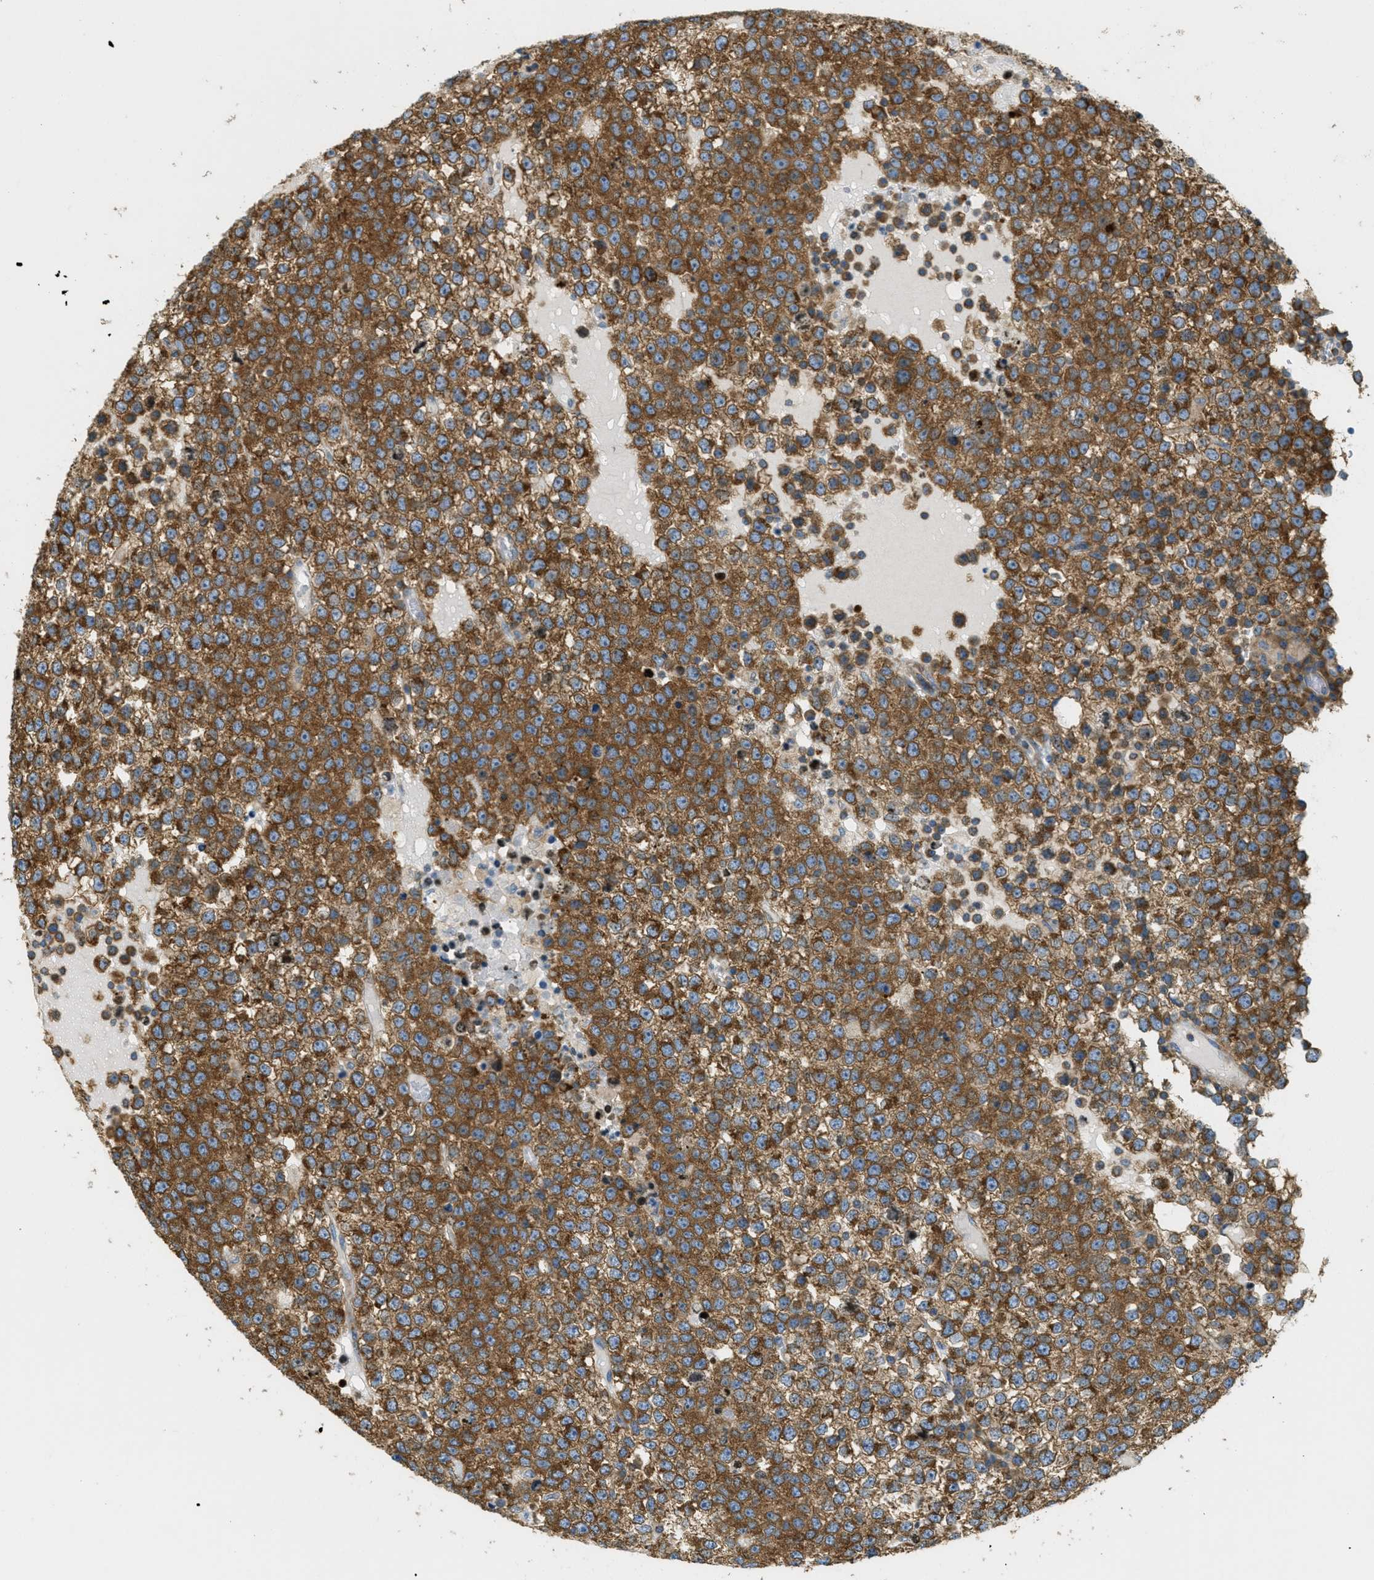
{"staining": {"intensity": "moderate", "quantity": ">75%", "location": "cytoplasmic/membranous"}, "tissue": "testis cancer", "cell_type": "Tumor cells", "image_type": "cancer", "snomed": [{"axis": "morphology", "description": "Seminoma, NOS"}, {"axis": "topography", "description": "Testis"}], "caption": "Protein expression analysis of human testis seminoma reveals moderate cytoplasmic/membranous expression in approximately >75% of tumor cells.", "gene": "ABCF1", "patient": {"sex": "male", "age": 65}}